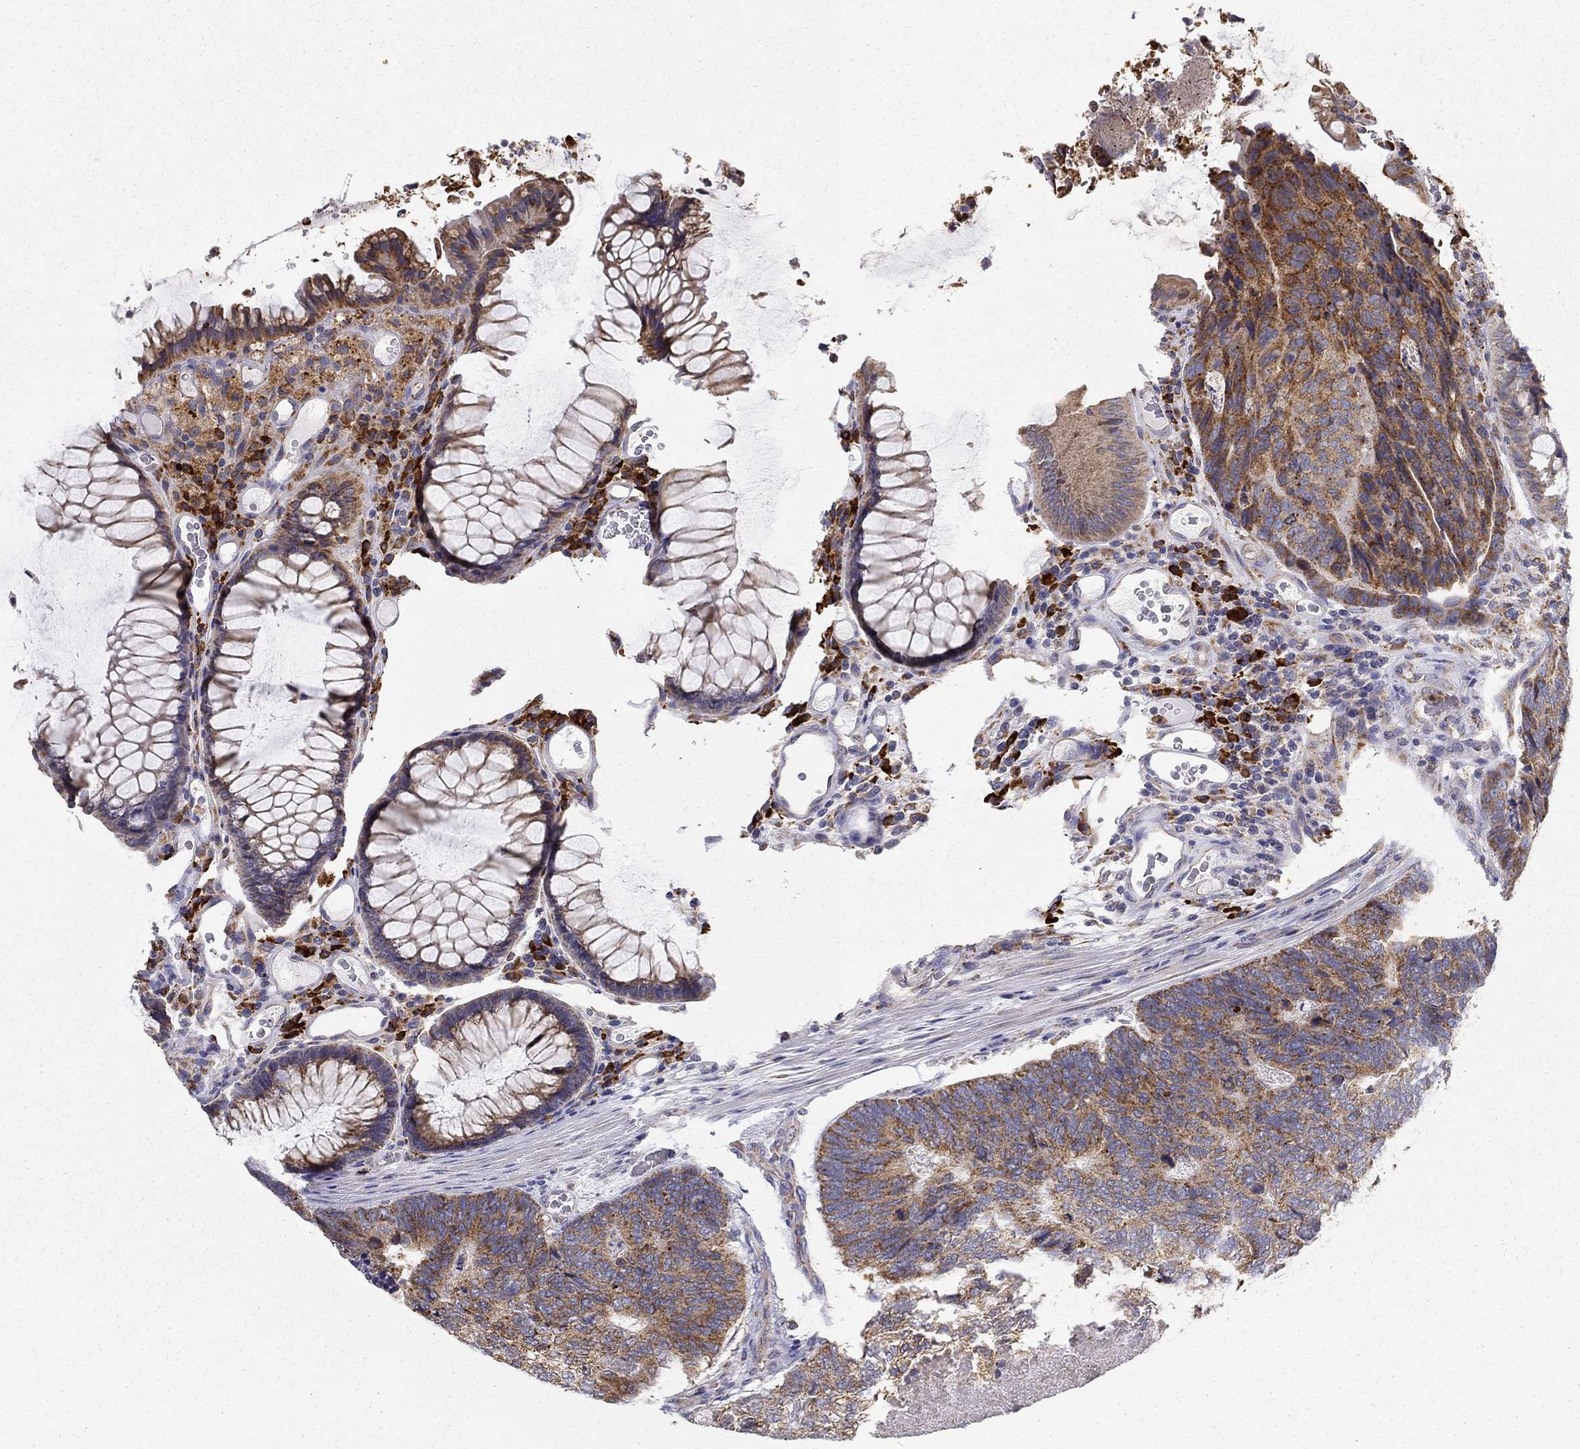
{"staining": {"intensity": "moderate", "quantity": "<25%", "location": "cytoplasmic/membranous"}, "tissue": "colorectal cancer", "cell_type": "Tumor cells", "image_type": "cancer", "snomed": [{"axis": "morphology", "description": "Adenocarcinoma, NOS"}, {"axis": "topography", "description": "Colon"}], "caption": "Colorectal cancer stained with a brown dye exhibits moderate cytoplasmic/membranous positive staining in about <25% of tumor cells.", "gene": "PRDX4", "patient": {"sex": "female", "age": 67}}